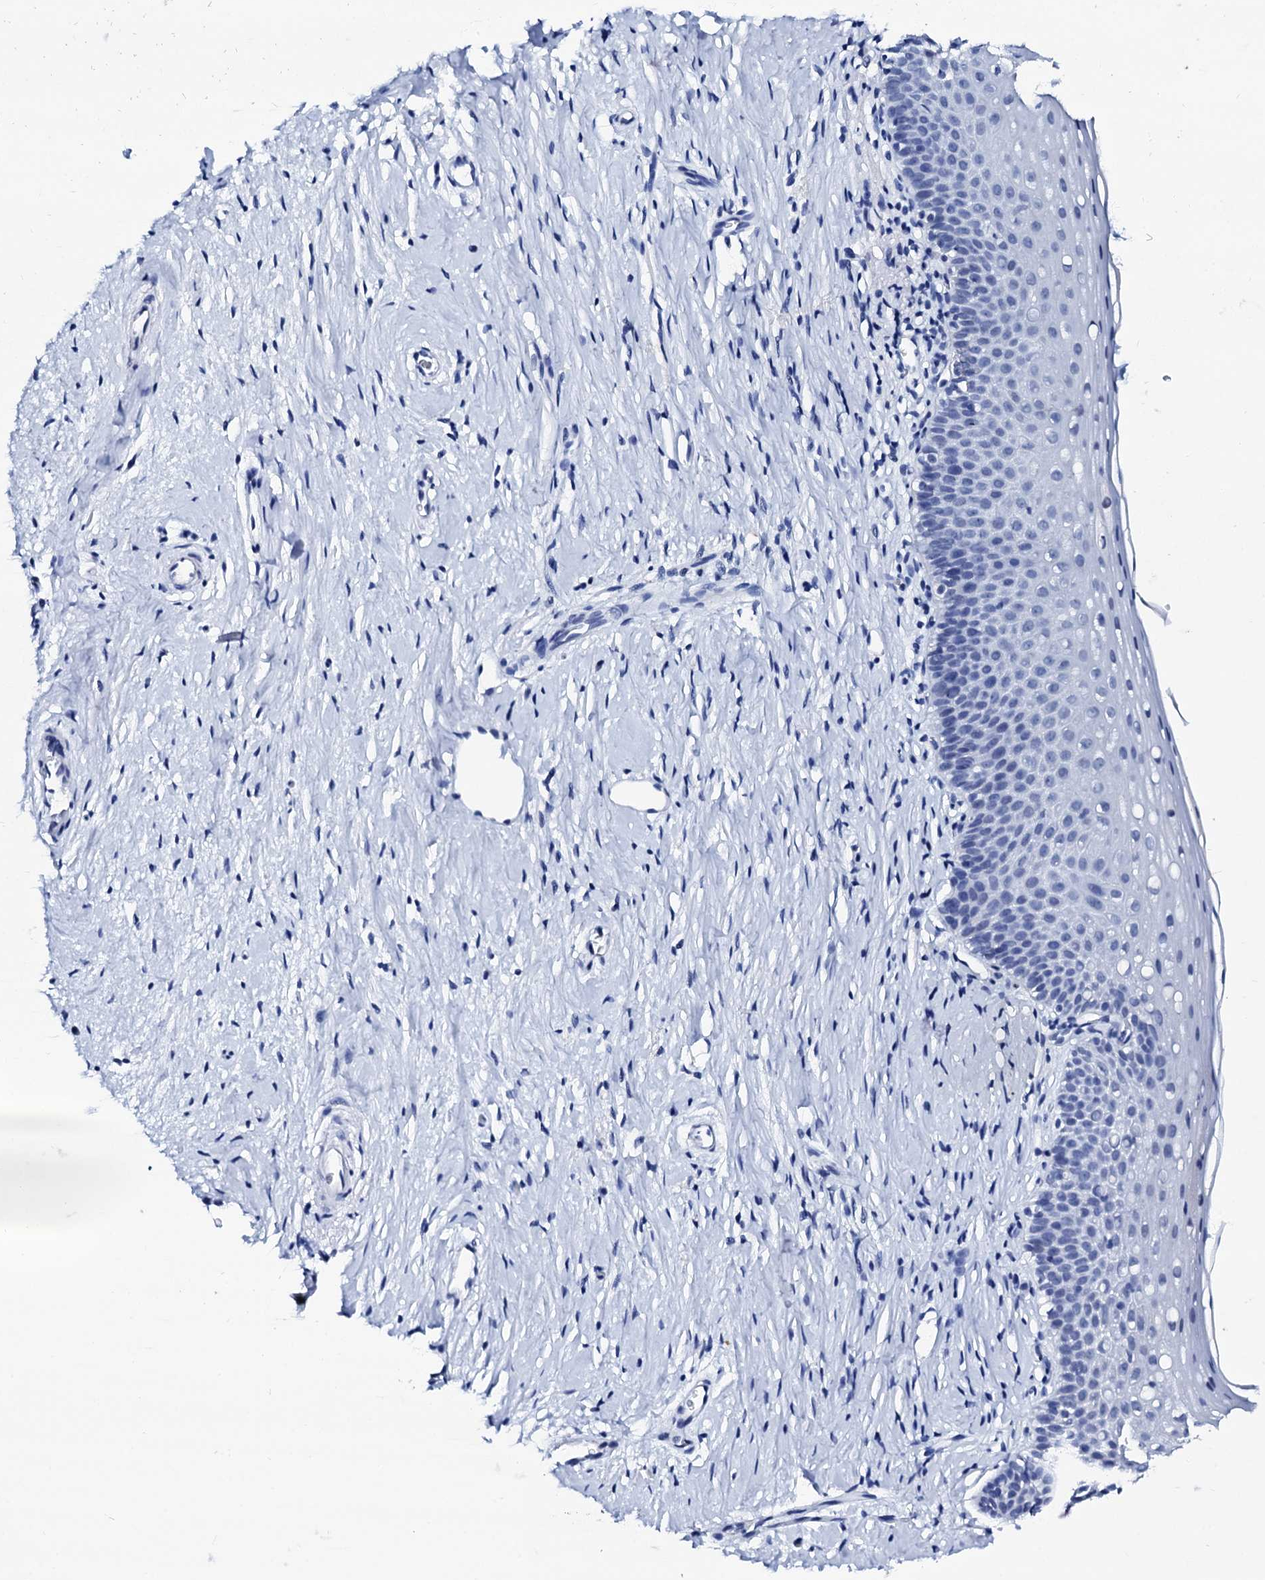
{"staining": {"intensity": "negative", "quantity": "none", "location": "none"}, "tissue": "cervix", "cell_type": "Glandular cells", "image_type": "normal", "snomed": [{"axis": "morphology", "description": "Normal tissue, NOS"}, {"axis": "topography", "description": "Cervix"}], "caption": "A high-resolution micrograph shows immunohistochemistry staining of normal cervix, which shows no significant expression in glandular cells.", "gene": "SPATA19", "patient": {"sex": "female", "age": 36}}